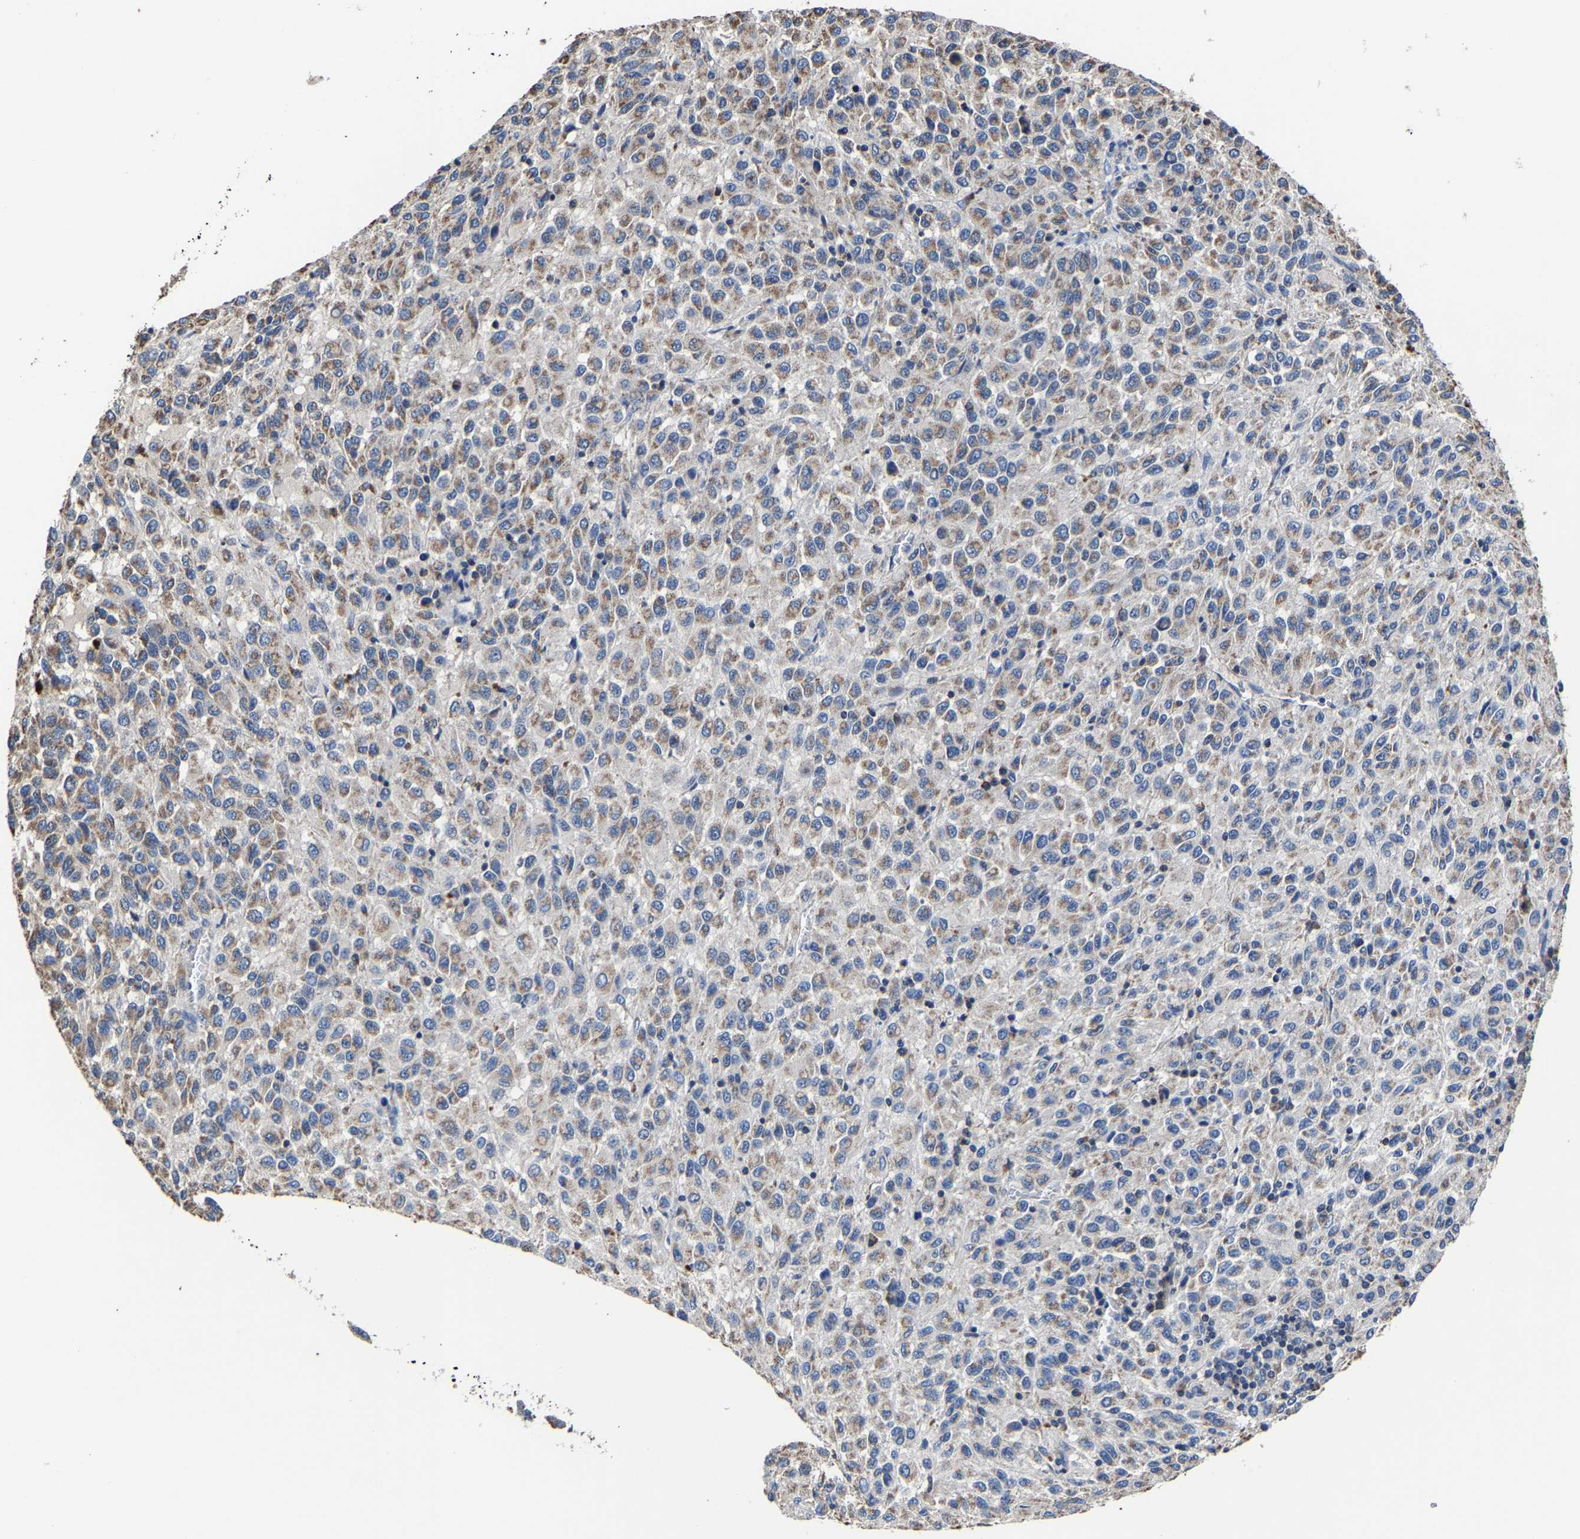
{"staining": {"intensity": "weak", "quantity": ">75%", "location": "cytoplasmic/membranous"}, "tissue": "melanoma", "cell_type": "Tumor cells", "image_type": "cancer", "snomed": [{"axis": "morphology", "description": "Malignant melanoma, Metastatic site"}, {"axis": "topography", "description": "Lung"}], "caption": "Immunohistochemical staining of malignant melanoma (metastatic site) displays low levels of weak cytoplasmic/membranous positivity in about >75% of tumor cells.", "gene": "ZCCHC7", "patient": {"sex": "male", "age": 64}}